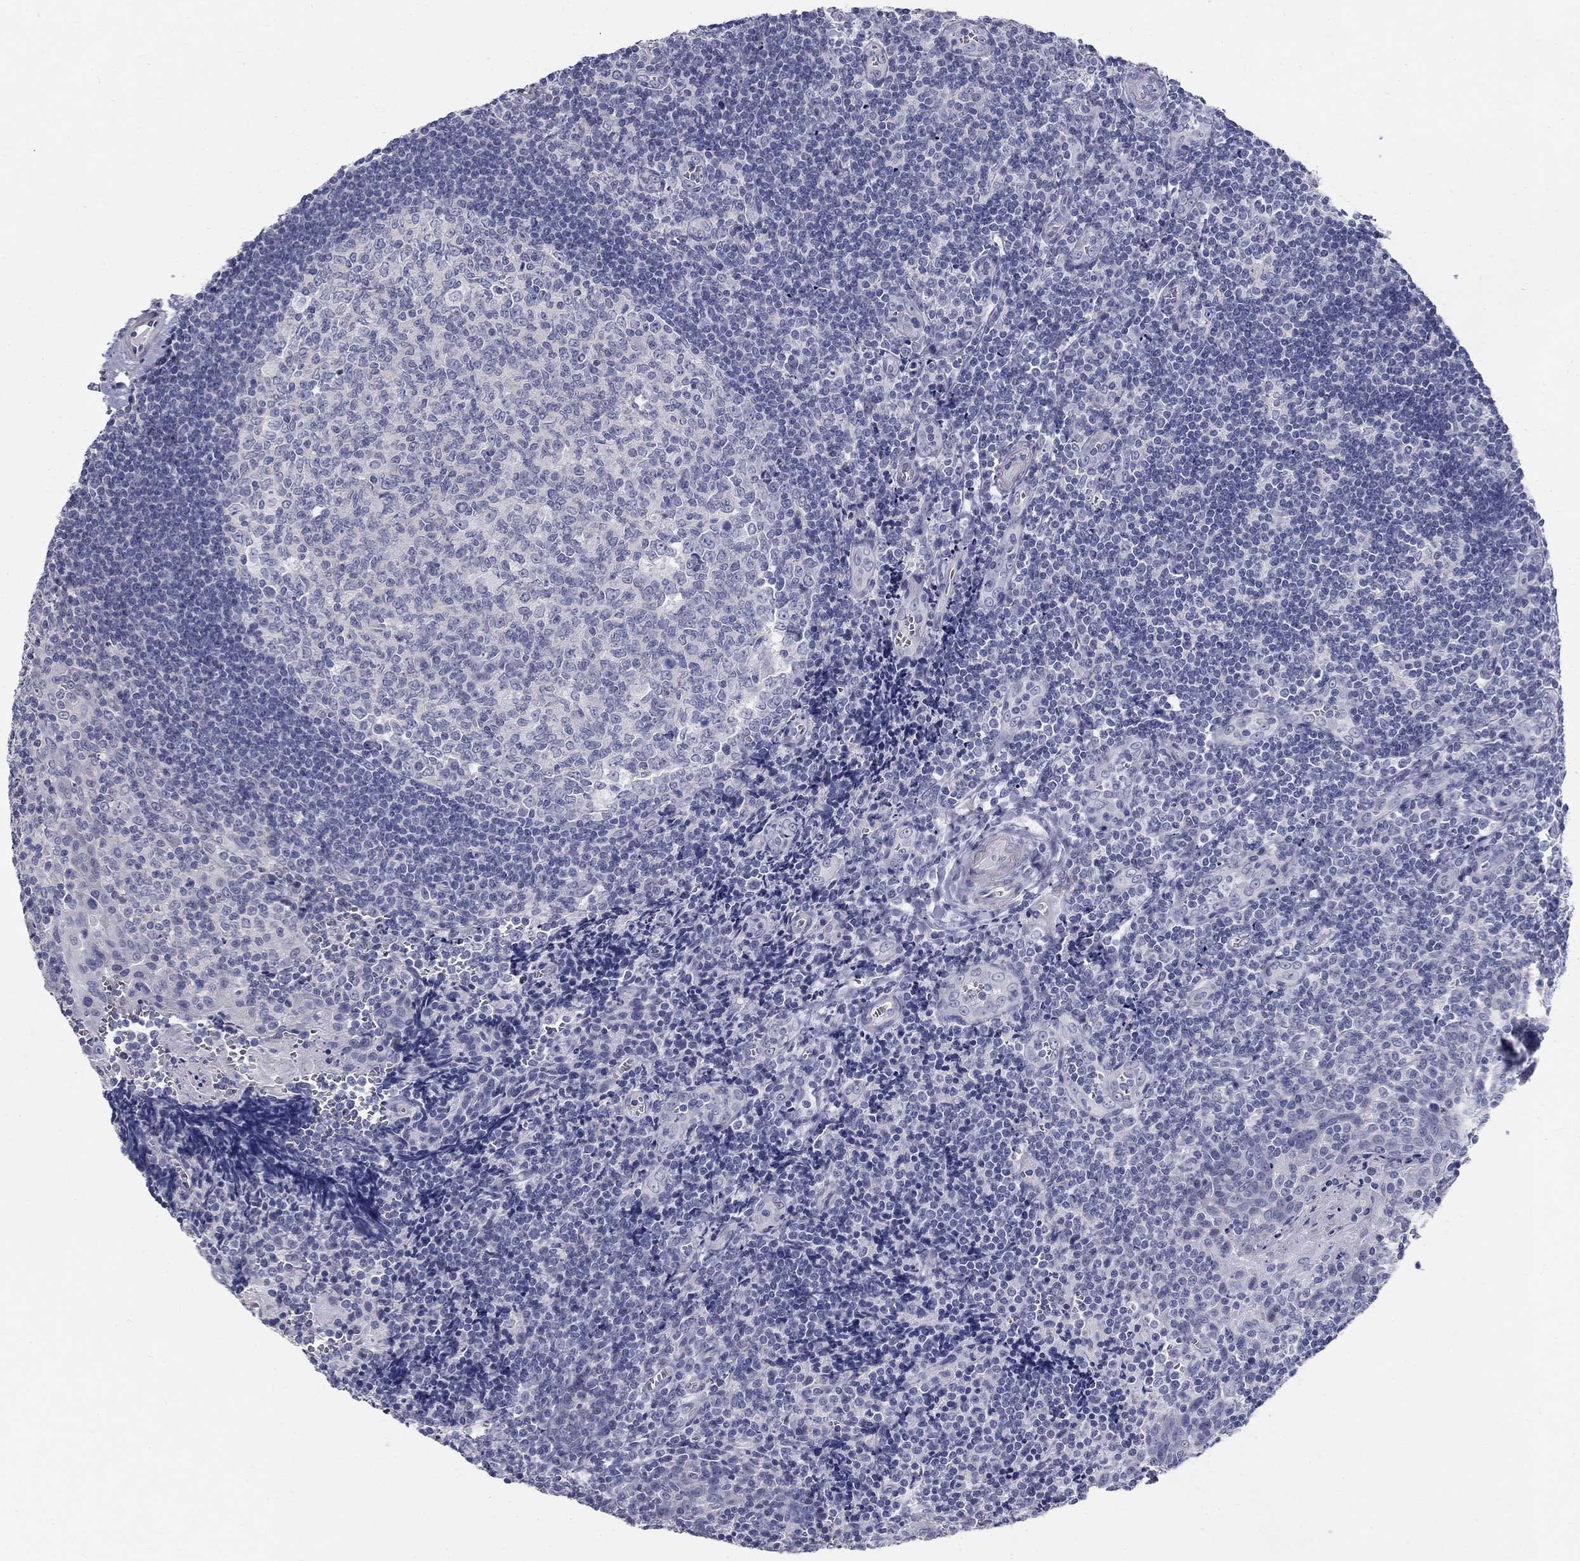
{"staining": {"intensity": "negative", "quantity": "none", "location": "none"}, "tissue": "tonsil", "cell_type": "Germinal center cells", "image_type": "normal", "snomed": [{"axis": "morphology", "description": "Normal tissue, NOS"}, {"axis": "morphology", "description": "Inflammation, NOS"}, {"axis": "topography", "description": "Tonsil"}], "caption": "High magnification brightfield microscopy of benign tonsil stained with DAB (3,3'-diaminobenzidine) (brown) and counterstained with hematoxylin (blue): germinal center cells show no significant expression. (IHC, brightfield microscopy, high magnification).", "gene": "TGM4", "patient": {"sex": "female", "age": 31}}